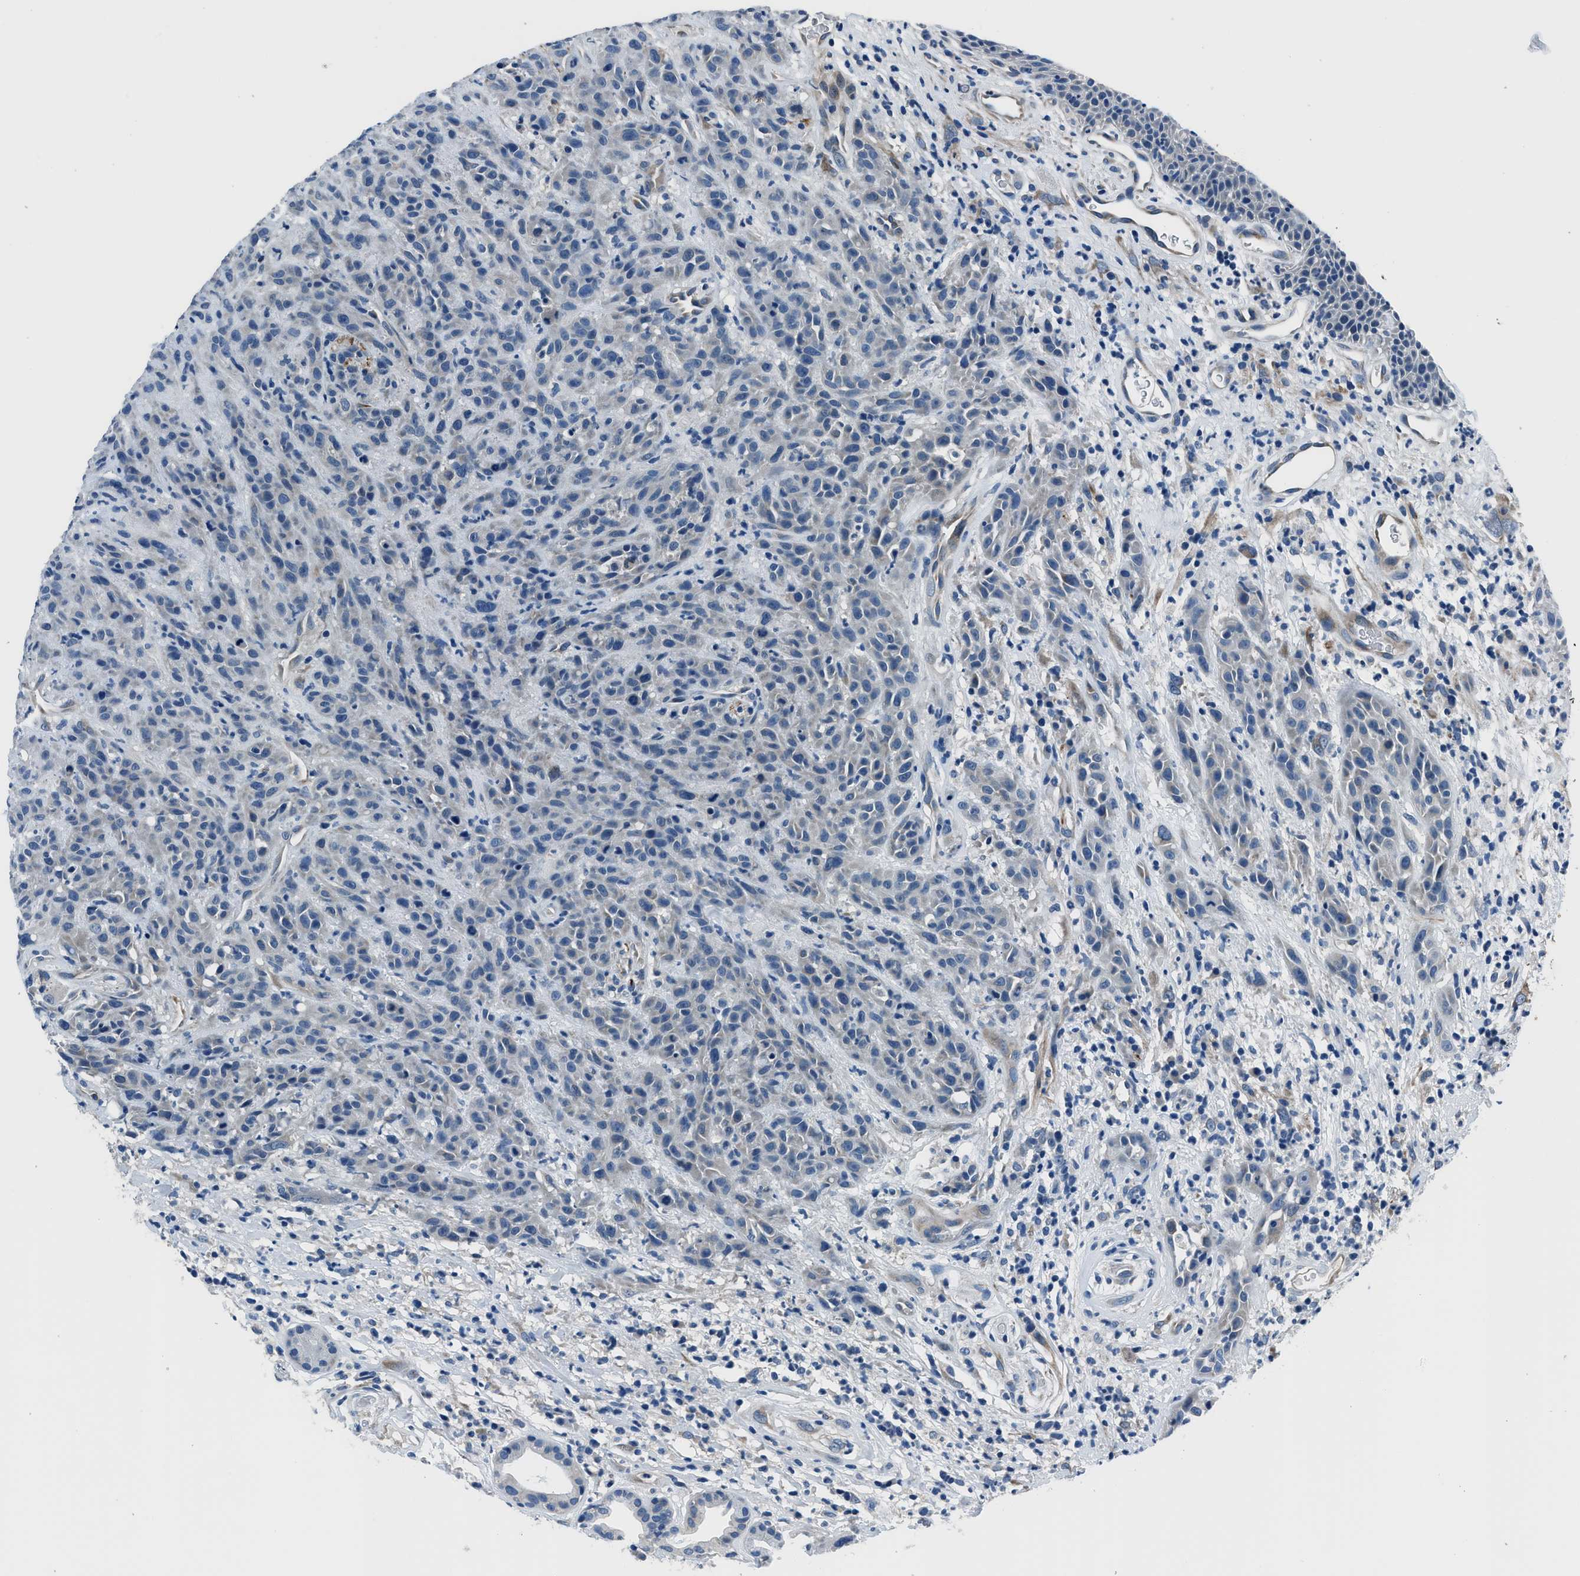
{"staining": {"intensity": "weak", "quantity": "<25%", "location": "cytoplasmic/membranous"}, "tissue": "head and neck cancer", "cell_type": "Tumor cells", "image_type": "cancer", "snomed": [{"axis": "morphology", "description": "Normal tissue, NOS"}, {"axis": "morphology", "description": "Squamous cell carcinoma, NOS"}, {"axis": "topography", "description": "Cartilage tissue"}, {"axis": "topography", "description": "Head-Neck"}], "caption": "An image of head and neck squamous cell carcinoma stained for a protein reveals no brown staining in tumor cells. (Brightfield microscopy of DAB (3,3'-diaminobenzidine) immunohistochemistry at high magnification).", "gene": "GJA3", "patient": {"sex": "male", "age": 62}}